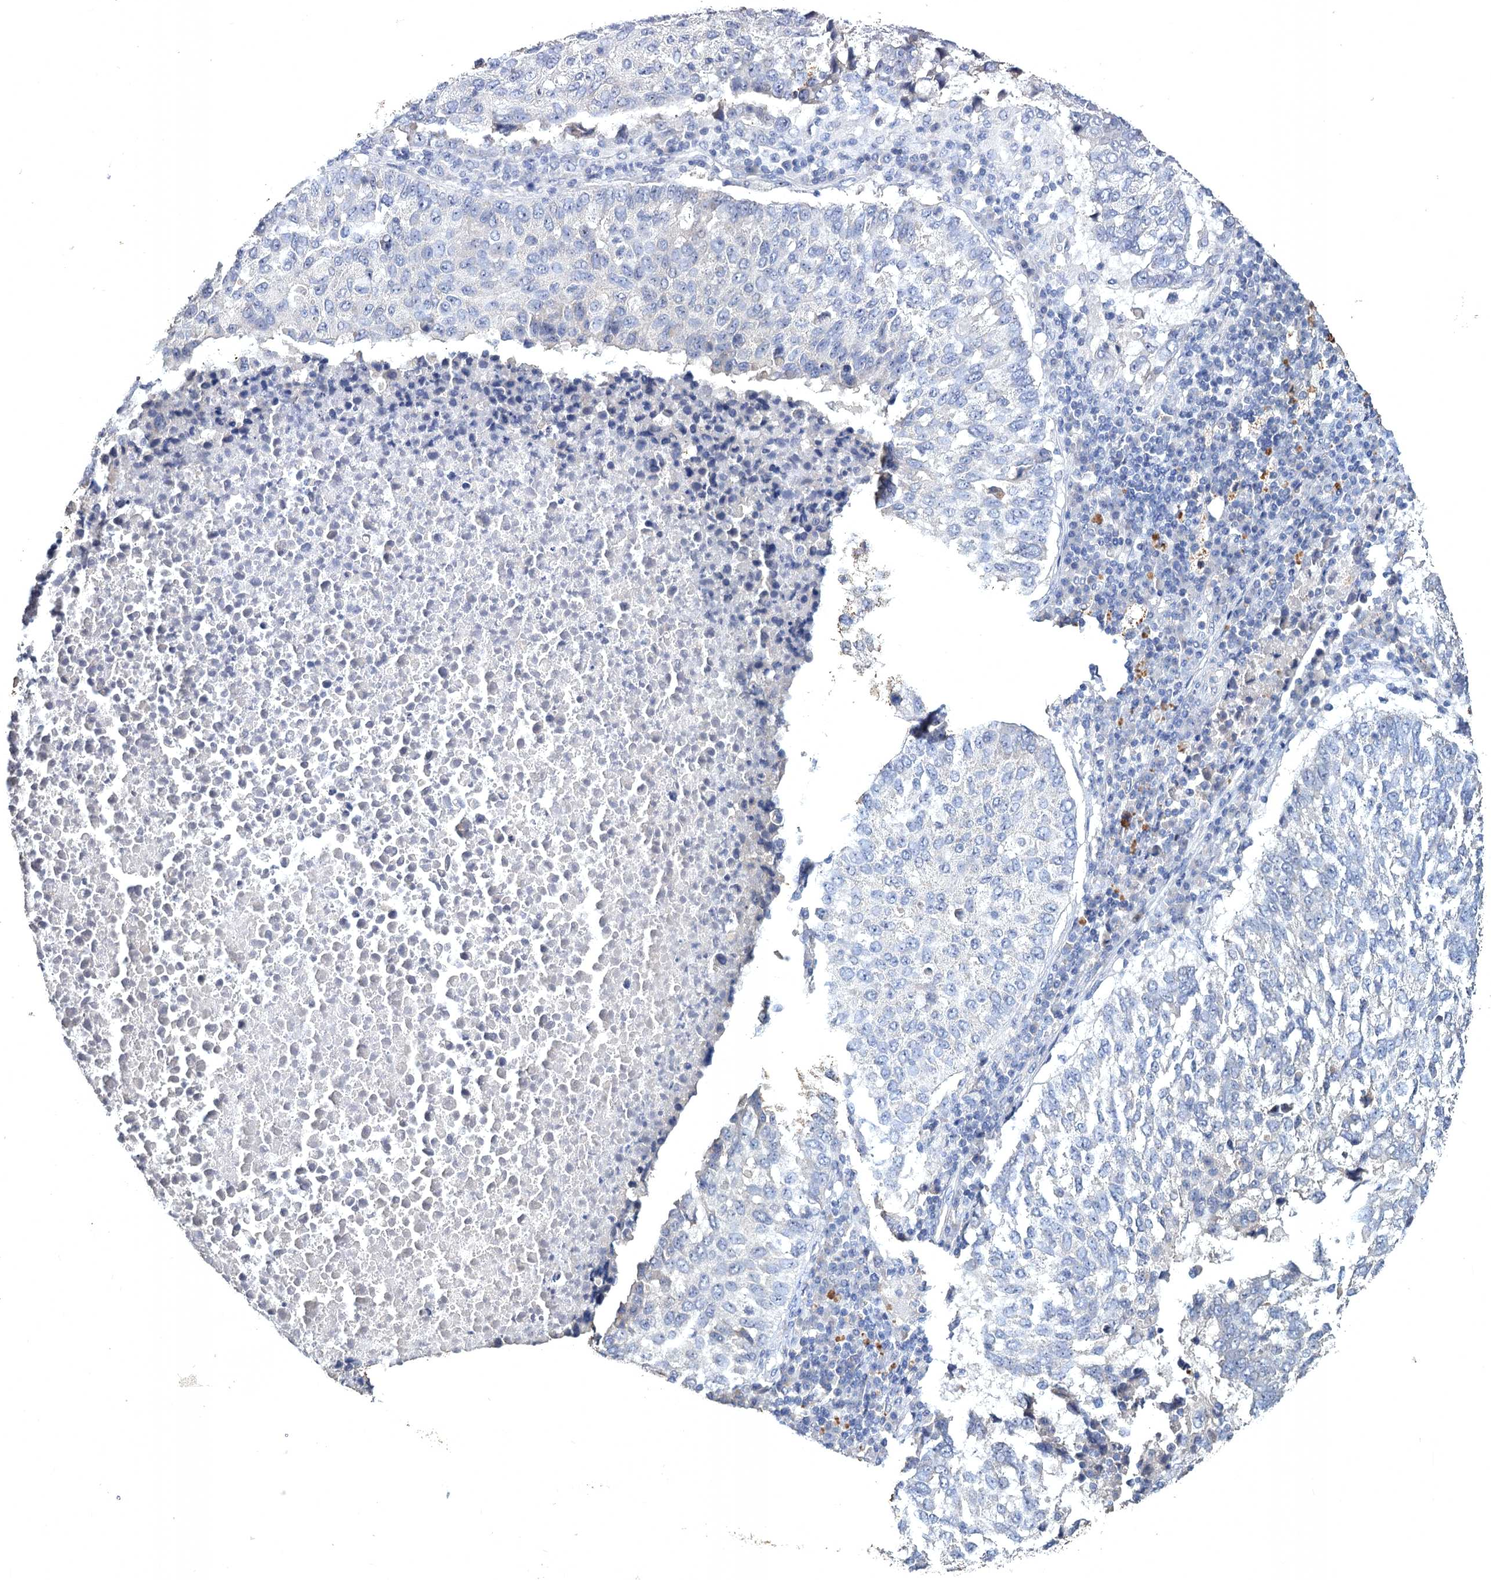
{"staining": {"intensity": "negative", "quantity": "none", "location": "none"}, "tissue": "lung cancer", "cell_type": "Tumor cells", "image_type": "cancer", "snomed": [{"axis": "morphology", "description": "Squamous cell carcinoma, NOS"}, {"axis": "topography", "description": "Lung"}], "caption": "Tumor cells show no significant protein staining in squamous cell carcinoma (lung).", "gene": "ATP9A", "patient": {"sex": "male", "age": 73}}